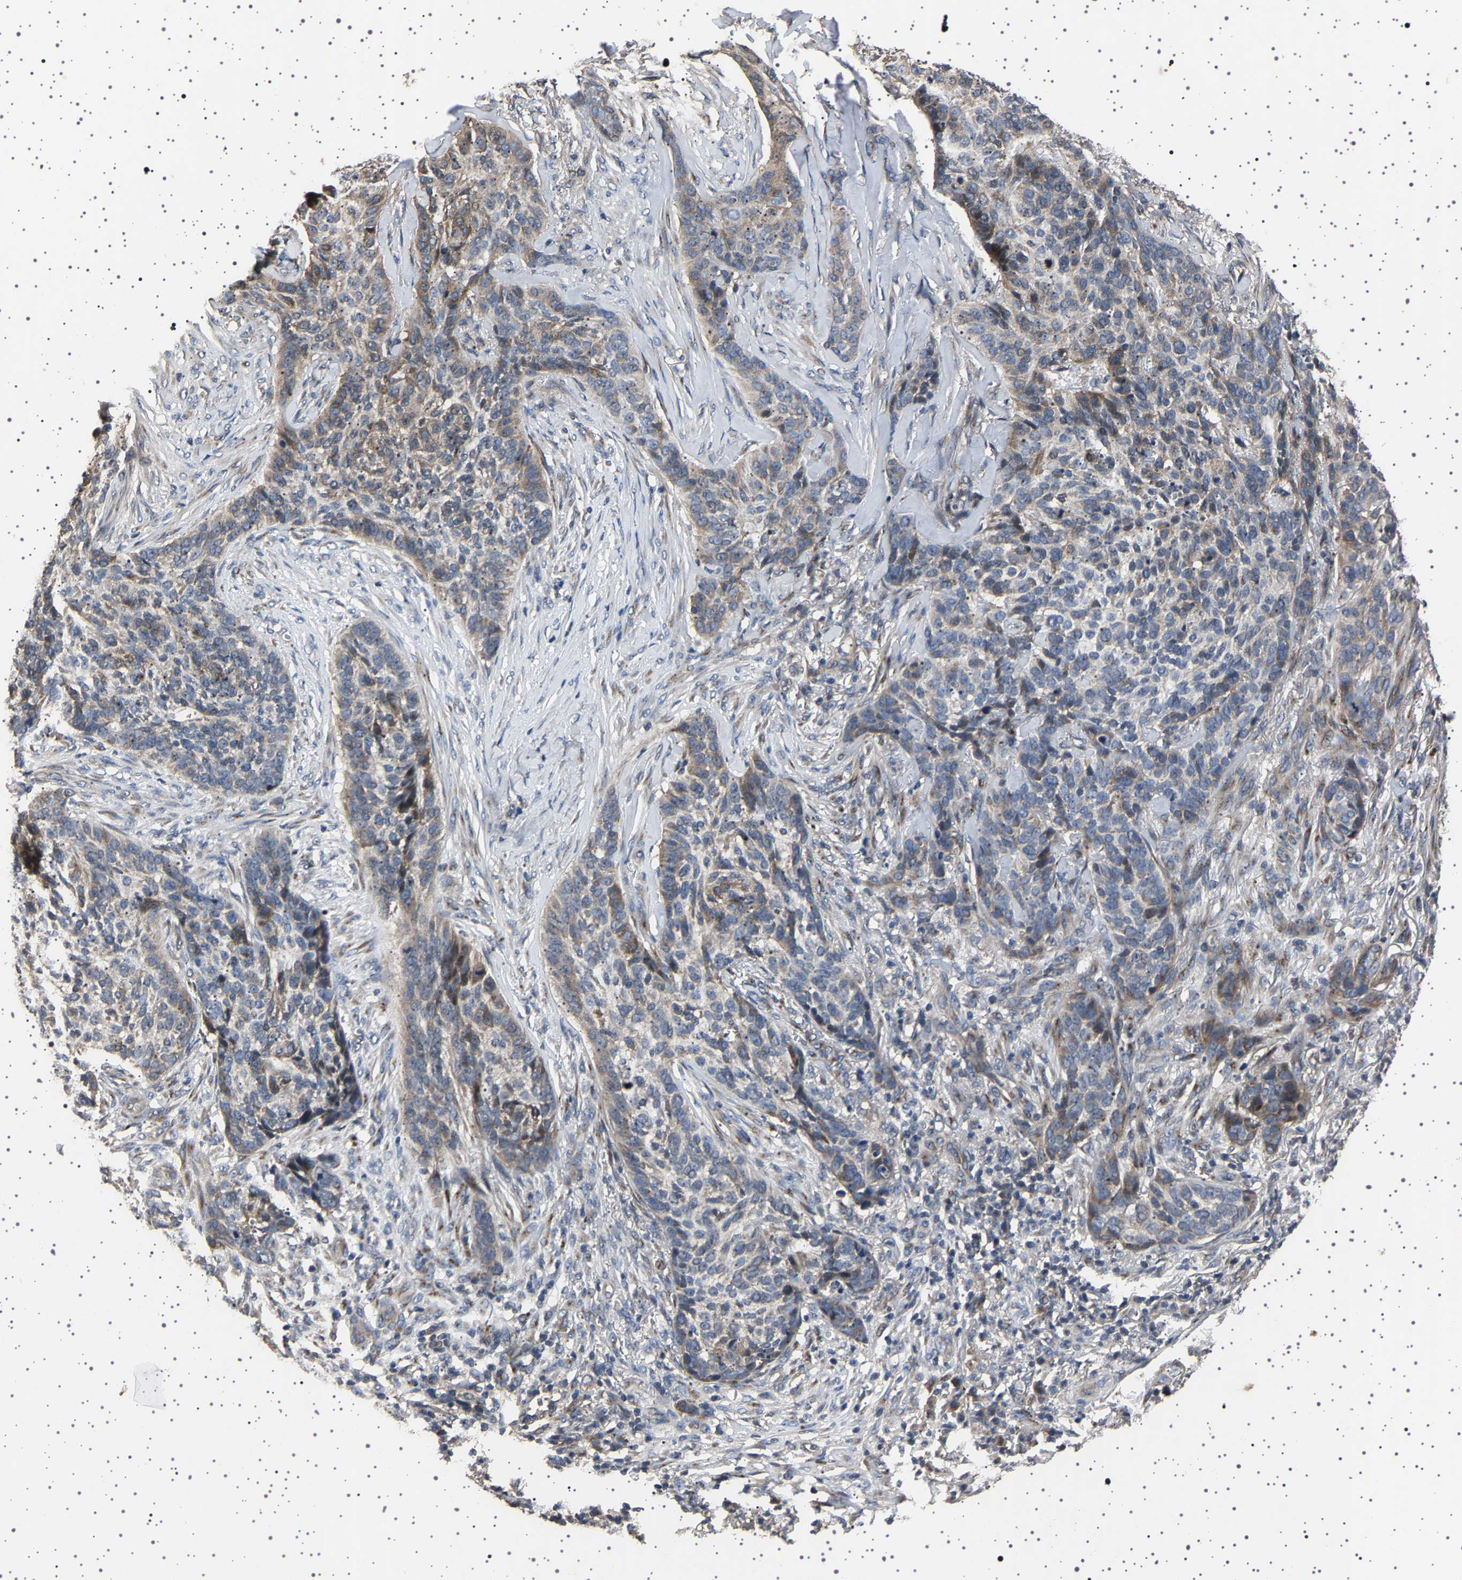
{"staining": {"intensity": "weak", "quantity": "<25%", "location": "cytoplasmic/membranous"}, "tissue": "skin cancer", "cell_type": "Tumor cells", "image_type": "cancer", "snomed": [{"axis": "morphology", "description": "Basal cell carcinoma"}, {"axis": "topography", "description": "Skin"}], "caption": "A histopathology image of basal cell carcinoma (skin) stained for a protein demonstrates no brown staining in tumor cells.", "gene": "NCKAP1", "patient": {"sex": "male", "age": 85}}